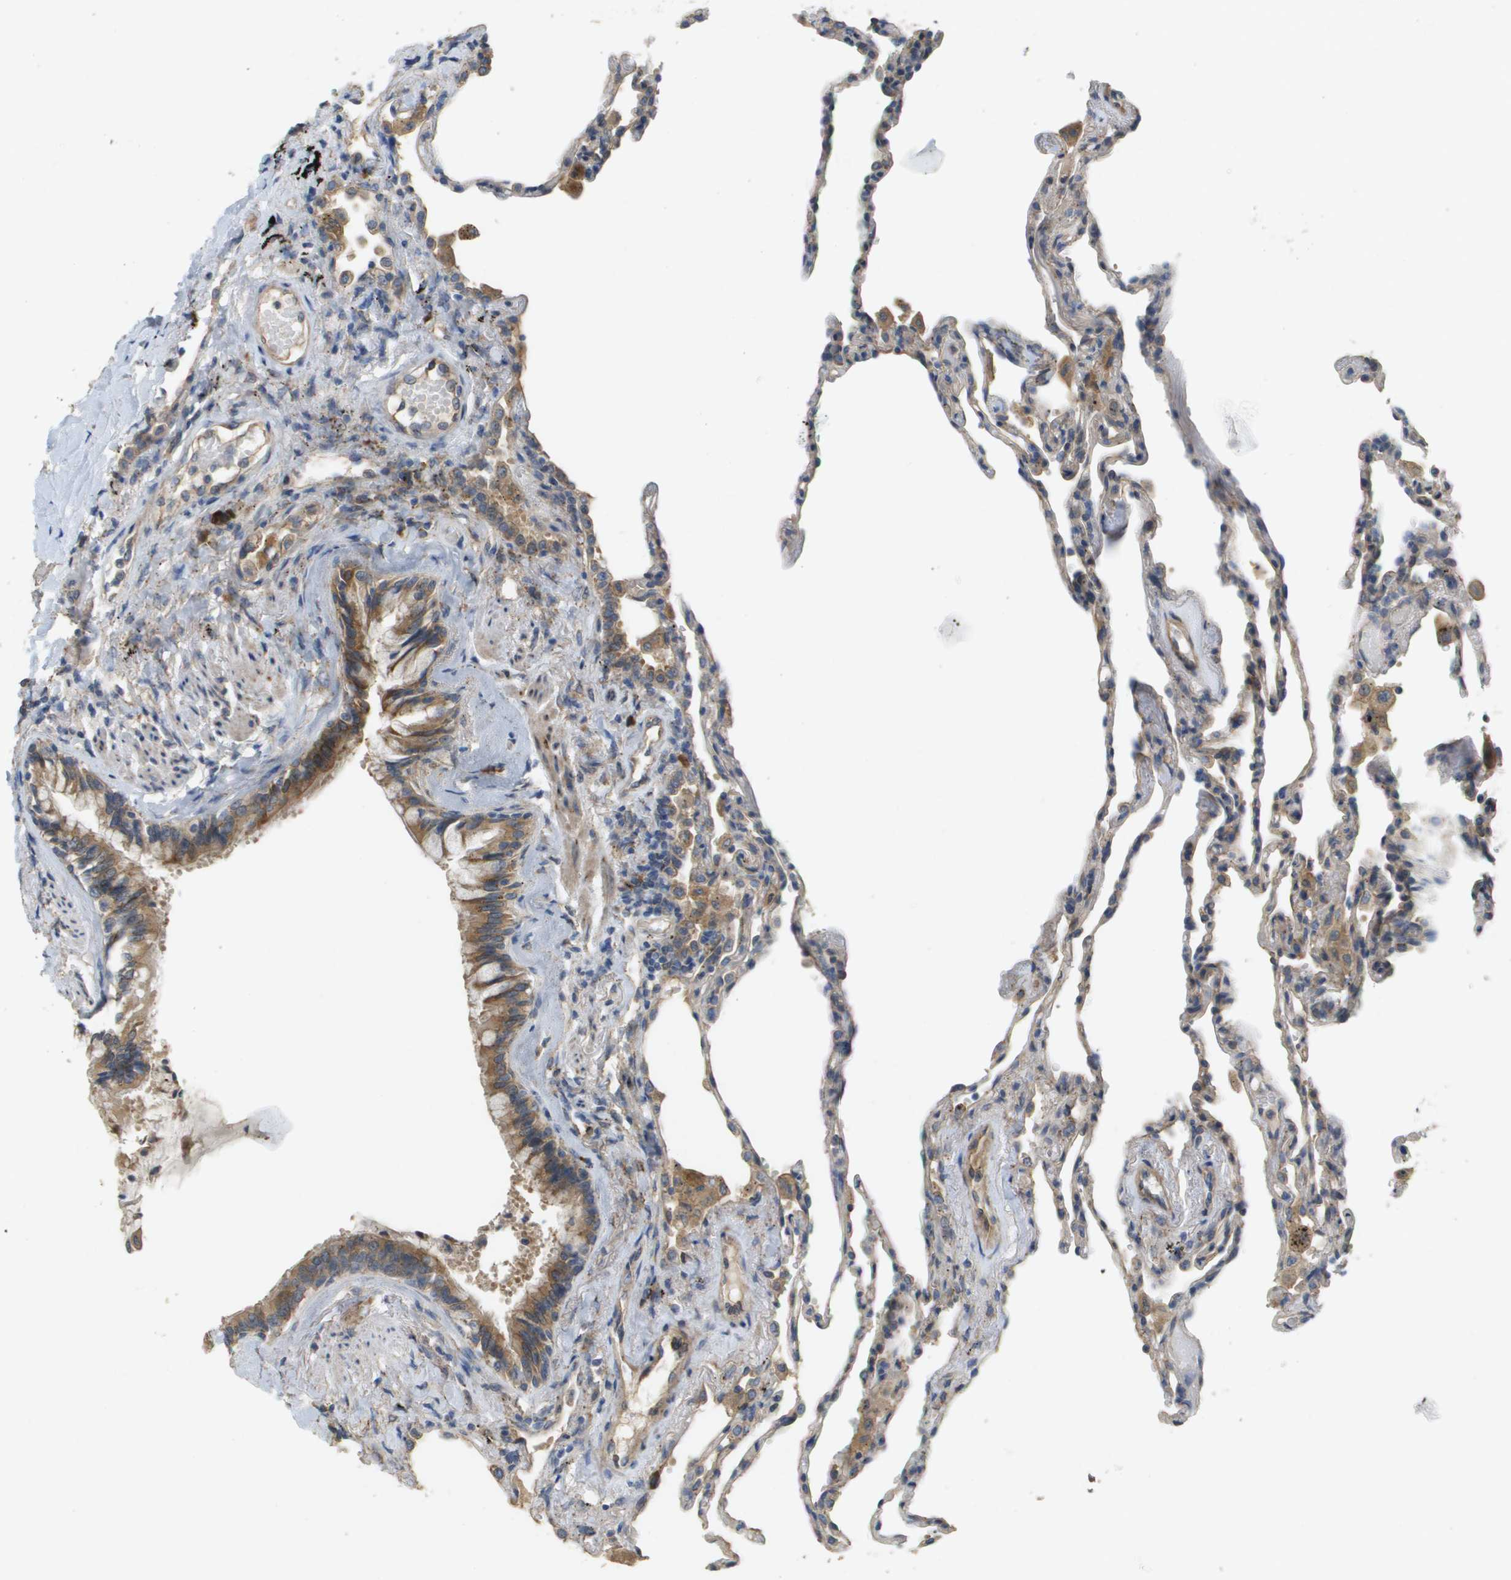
{"staining": {"intensity": "weak", "quantity": "25%-75%", "location": "cytoplasmic/membranous"}, "tissue": "lung", "cell_type": "Alveolar cells", "image_type": "normal", "snomed": [{"axis": "morphology", "description": "Normal tissue, NOS"}, {"axis": "topography", "description": "Lung"}], "caption": "Immunohistochemistry (IHC) of normal lung shows low levels of weak cytoplasmic/membranous staining in about 25%-75% of alveolar cells.", "gene": "CASP10", "patient": {"sex": "male", "age": 59}}